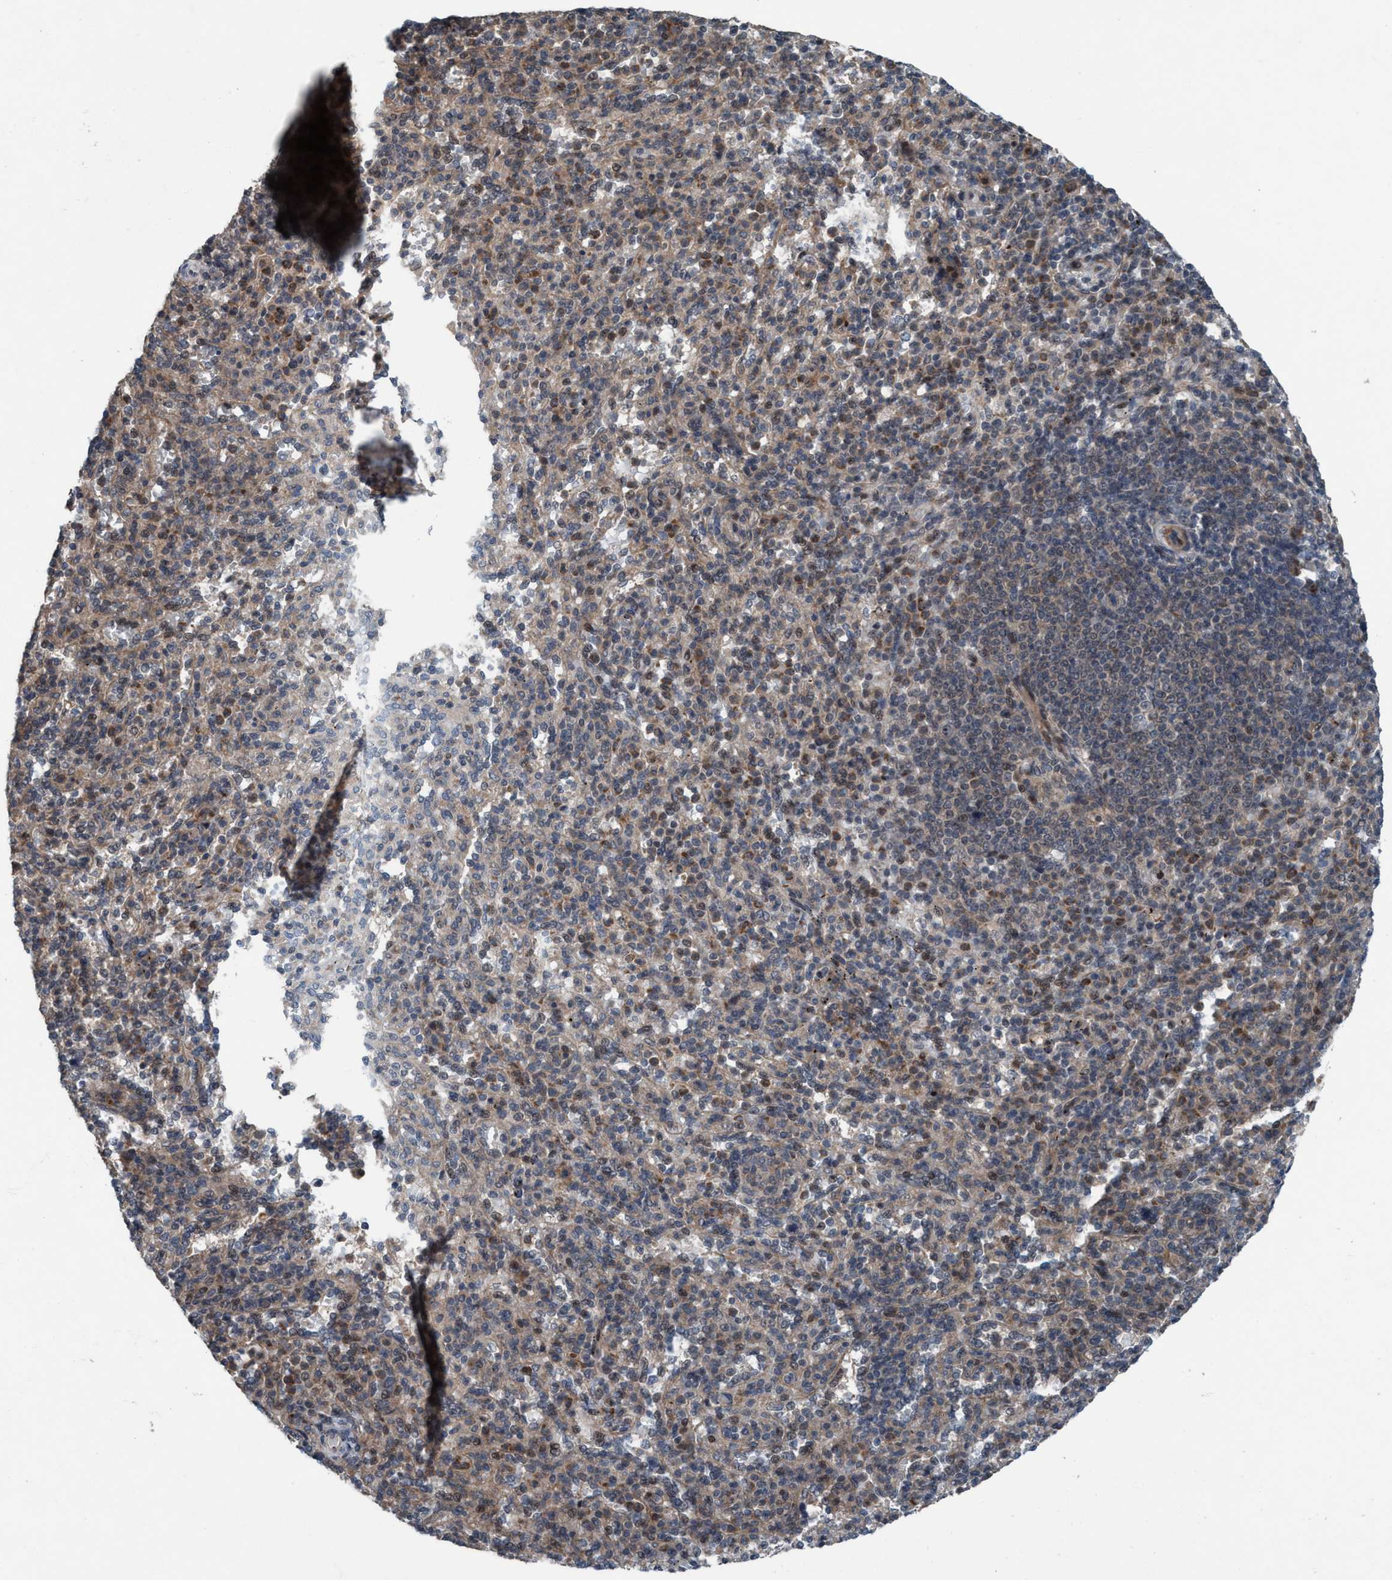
{"staining": {"intensity": "weak", "quantity": "25%-75%", "location": "cytoplasmic/membranous"}, "tissue": "spleen", "cell_type": "Cells in red pulp", "image_type": "normal", "snomed": [{"axis": "morphology", "description": "Normal tissue, NOS"}, {"axis": "topography", "description": "Spleen"}], "caption": "Immunohistochemistry (IHC) of benign human spleen reveals low levels of weak cytoplasmic/membranous staining in approximately 25%-75% of cells in red pulp. (brown staining indicates protein expression, while blue staining denotes nuclei).", "gene": "NISCH", "patient": {"sex": "male", "age": 36}}